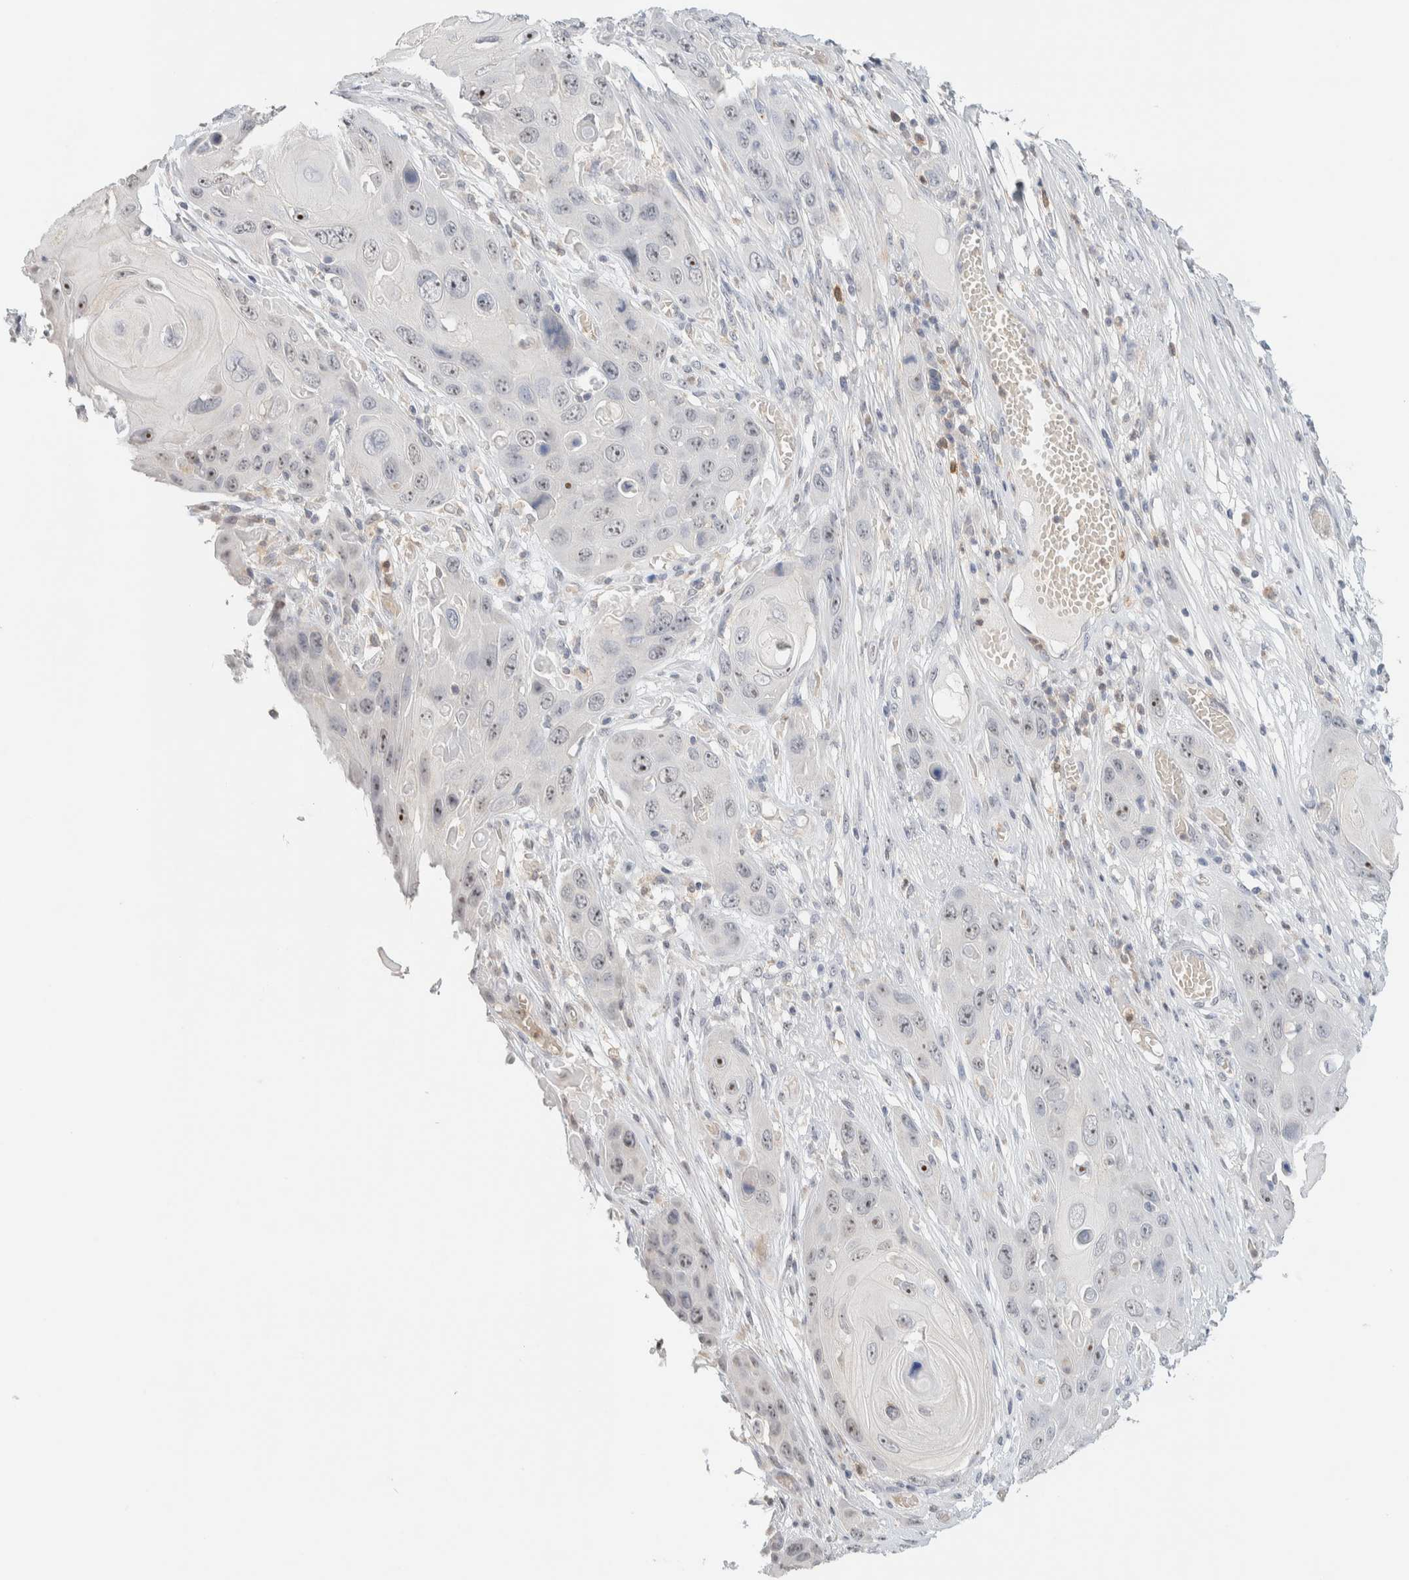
{"staining": {"intensity": "negative", "quantity": "none", "location": "none"}, "tissue": "skin cancer", "cell_type": "Tumor cells", "image_type": "cancer", "snomed": [{"axis": "morphology", "description": "Squamous cell carcinoma, NOS"}, {"axis": "topography", "description": "Skin"}], "caption": "Micrograph shows no significant protein staining in tumor cells of skin cancer (squamous cell carcinoma).", "gene": "HDHD3", "patient": {"sex": "male", "age": 55}}